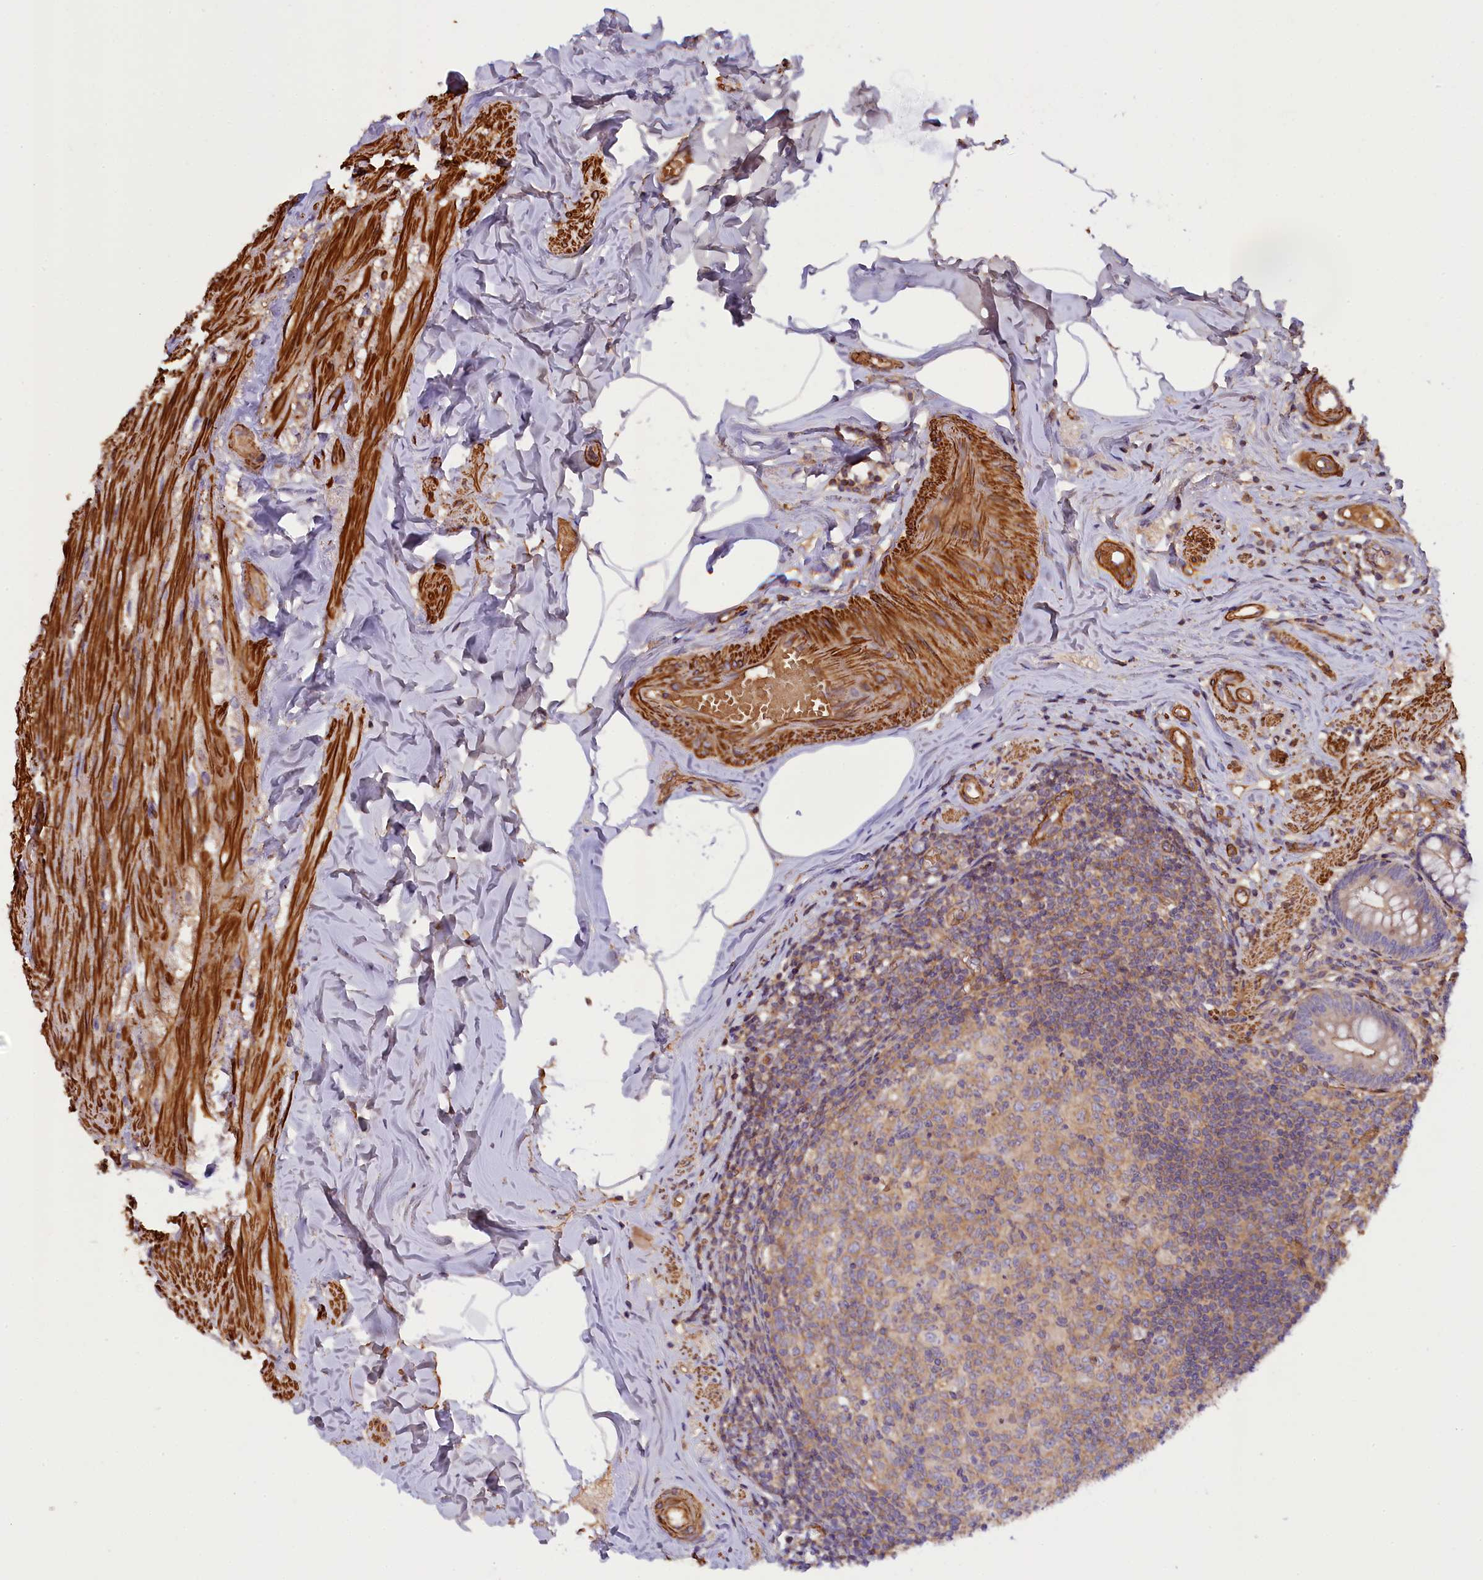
{"staining": {"intensity": "moderate", "quantity": "<25%", "location": "cytoplasmic/membranous"}, "tissue": "appendix", "cell_type": "Glandular cells", "image_type": "normal", "snomed": [{"axis": "morphology", "description": "Normal tissue, NOS"}, {"axis": "topography", "description": "Appendix"}], "caption": "Immunohistochemistry (IHC) of unremarkable appendix reveals low levels of moderate cytoplasmic/membranous positivity in about <25% of glandular cells. (Stains: DAB (3,3'-diaminobenzidine) in brown, nuclei in blue, Microscopy: brightfield microscopy at high magnification).", "gene": "FUZ", "patient": {"sex": "male", "age": 55}}